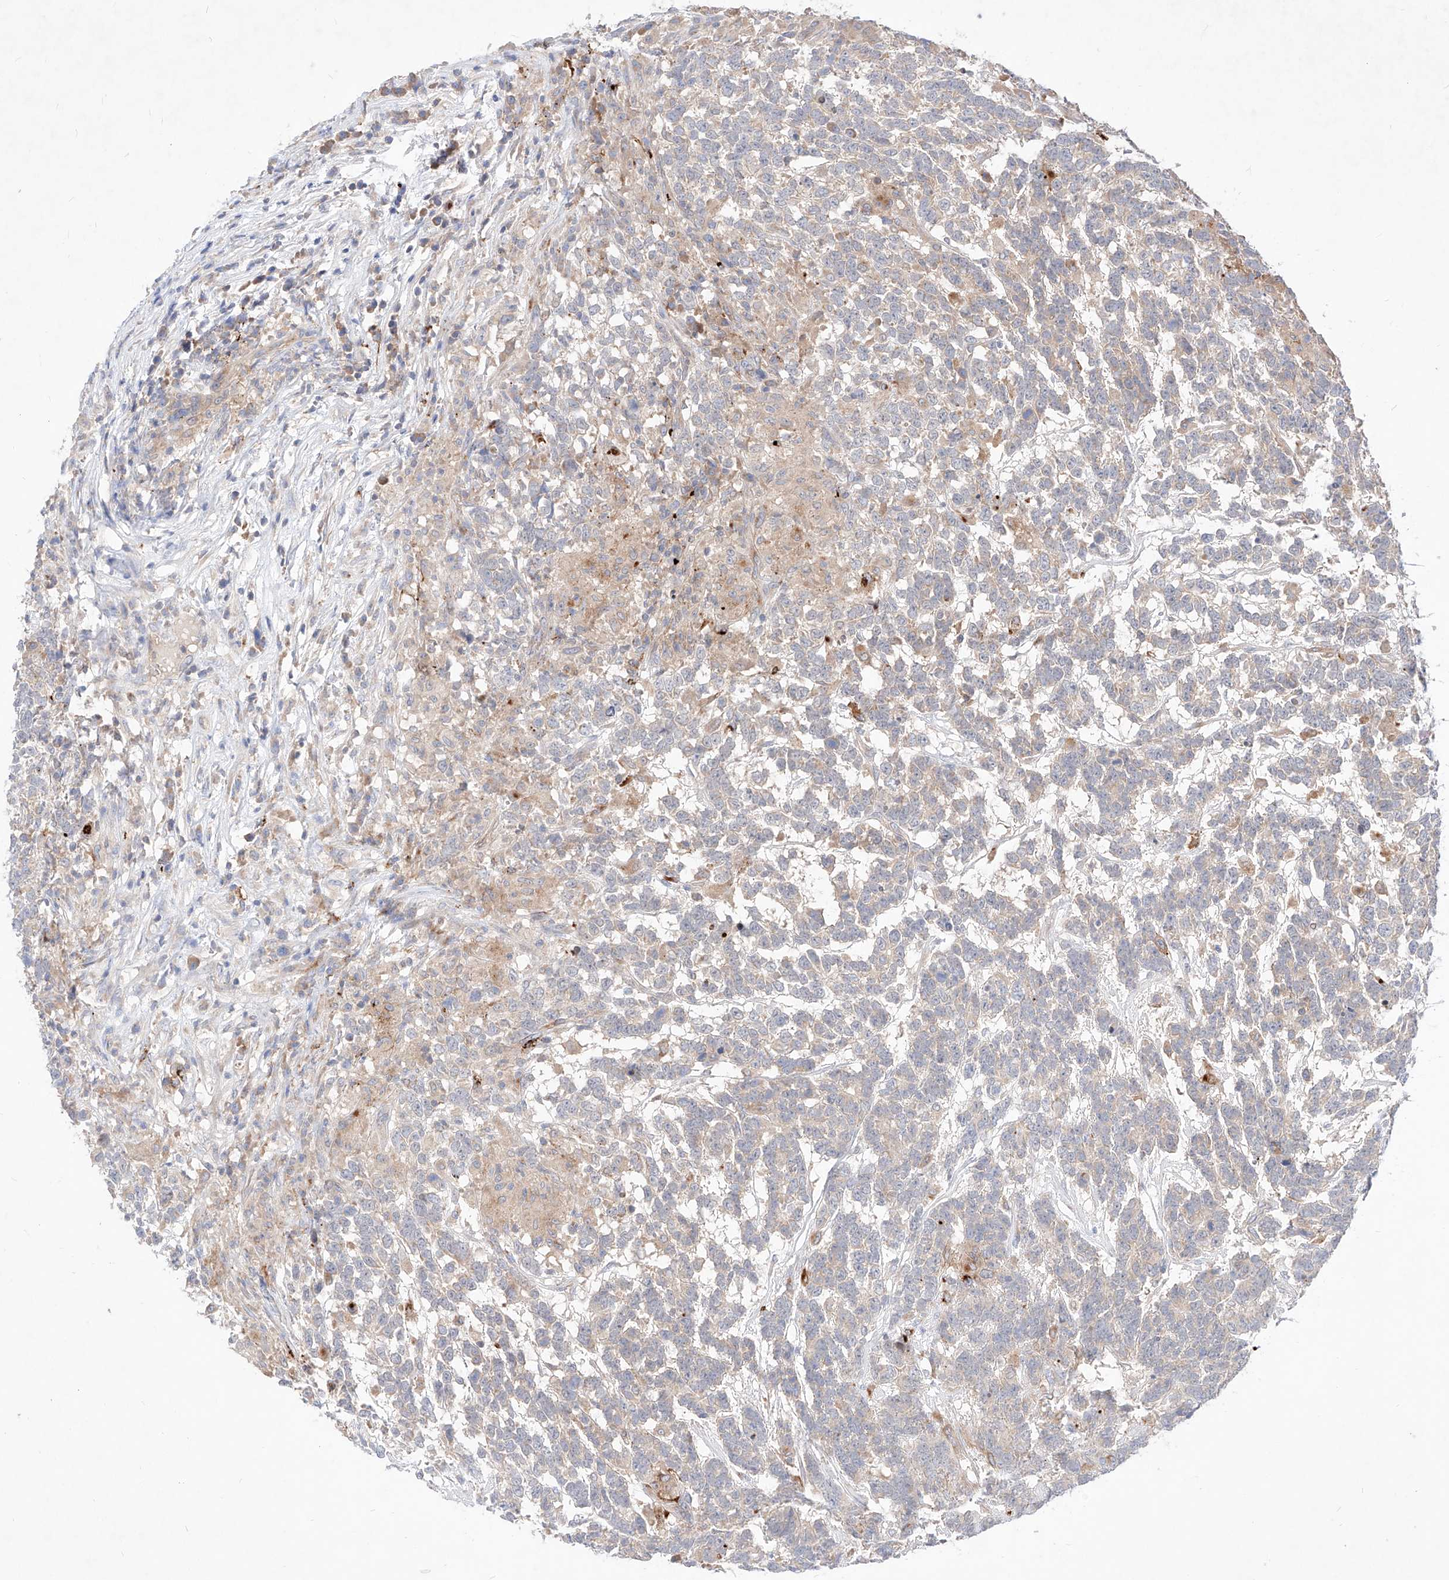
{"staining": {"intensity": "weak", "quantity": "<25%", "location": "cytoplasmic/membranous"}, "tissue": "testis cancer", "cell_type": "Tumor cells", "image_type": "cancer", "snomed": [{"axis": "morphology", "description": "Carcinoma, Embryonal, NOS"}, {"axis": "topography", "description": "Testis"}], "caption": "Embryonal carcinoma (testis) stained for a protein using immunohistochemistry displays no positivity tumor cells.", "gene": "TSNAX", "patient": {"sex": "male", "age": 26}}